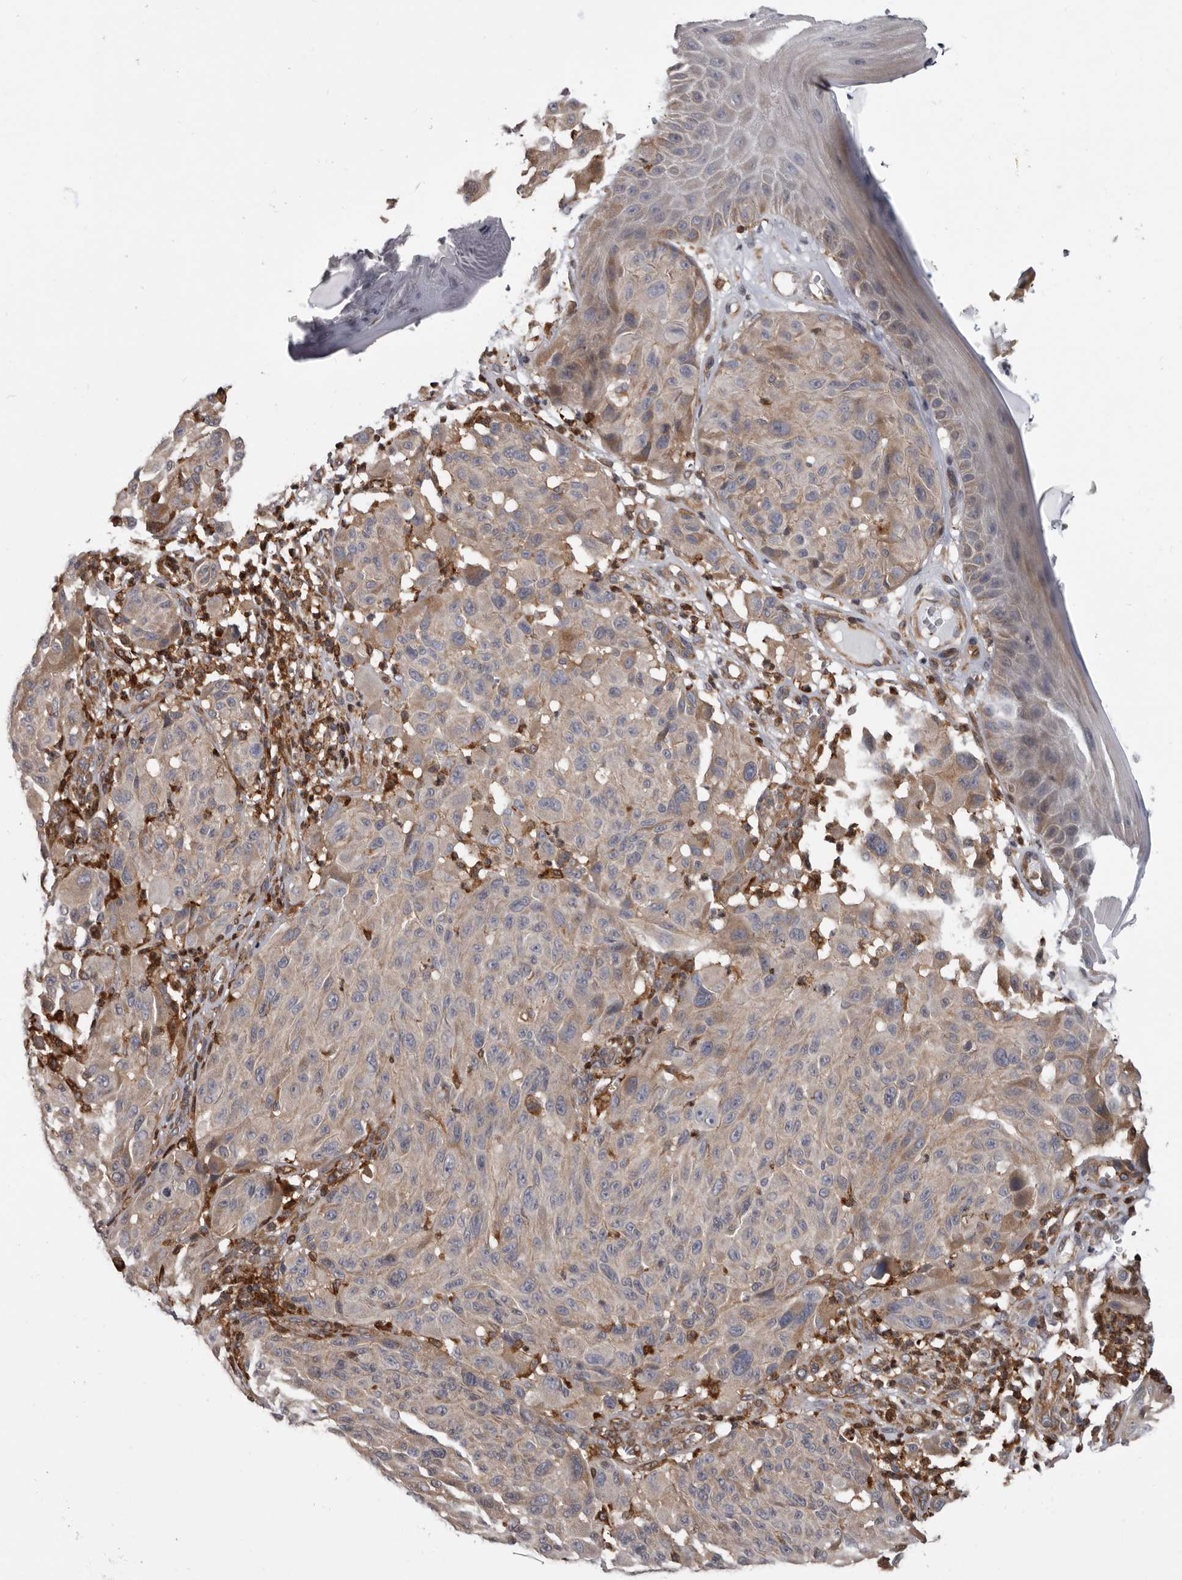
{"staining": {"intensity": "weak", "quantity": "<25%", "location": "cytoplasmic/membranous"}, "tissue": "melanoma", "cell_type": "Tumor cells", "image_type": "cancer", "snomed": [{"axis": "morphology", "description": "Malignant melanoma, NOS"}, {"axis": "topography", "description": "Skin"}], "caption": "Malignant melanoma stained for a protein using IHC reveals no staining tumor cells.", "gene": "FGFR4", "patient": {"sex": "male", "age": 83}}